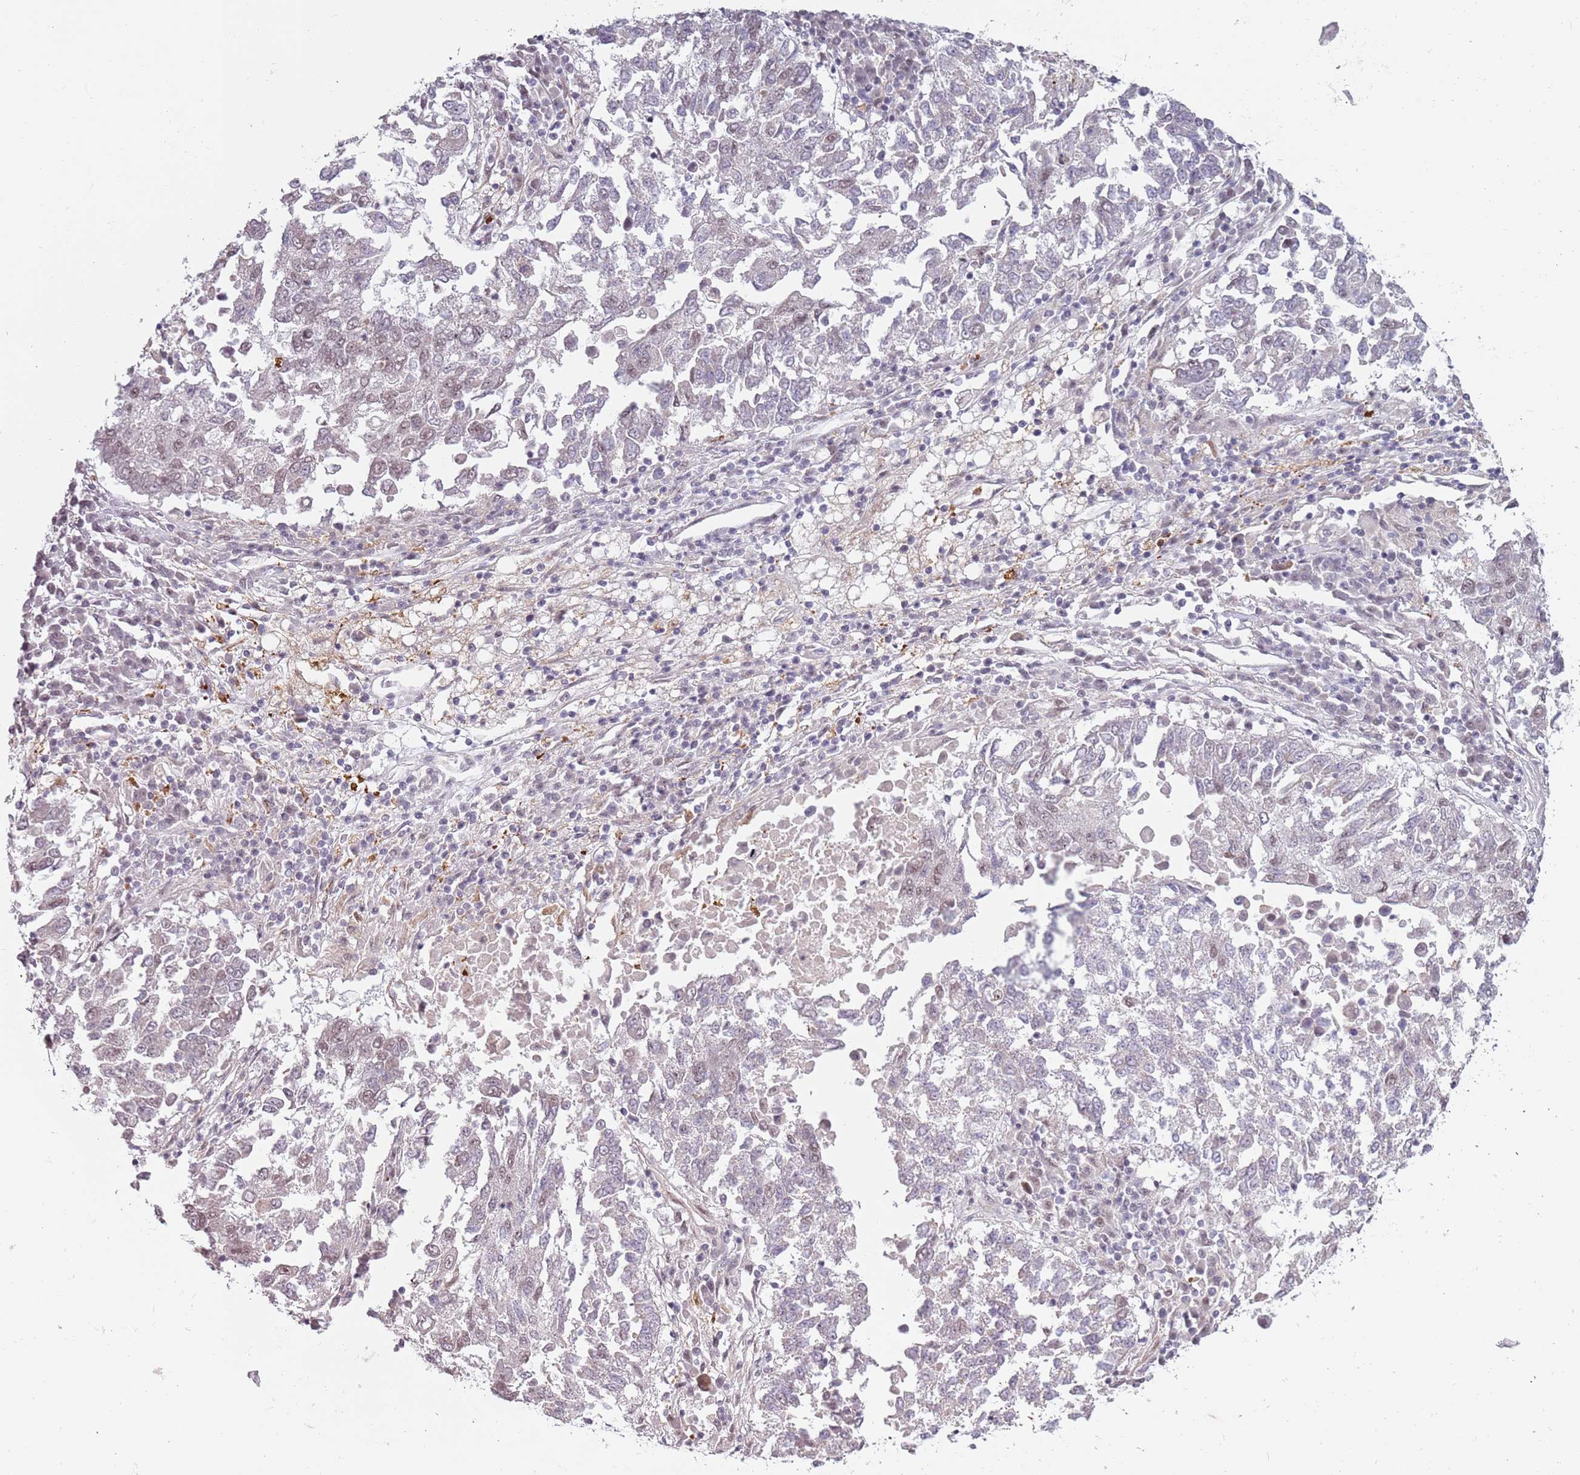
{"staining": {"intensity": "weak", "quantity": "<25%", "location": "nuclear"}, "tissue": "lung cancer", "cell_type": "Tumor cells", "image_type": "cancer", "snomed": [{"axis": "morphology", "description": "Squamous cell carcinoma, NOS"}, {"axis": "topography", "description": "Lung"}], "caption": "Tumor cells show no significant expression in lung cancer.", "gene": "REXO4", "patient": {"sex": "male", "age": 73}}